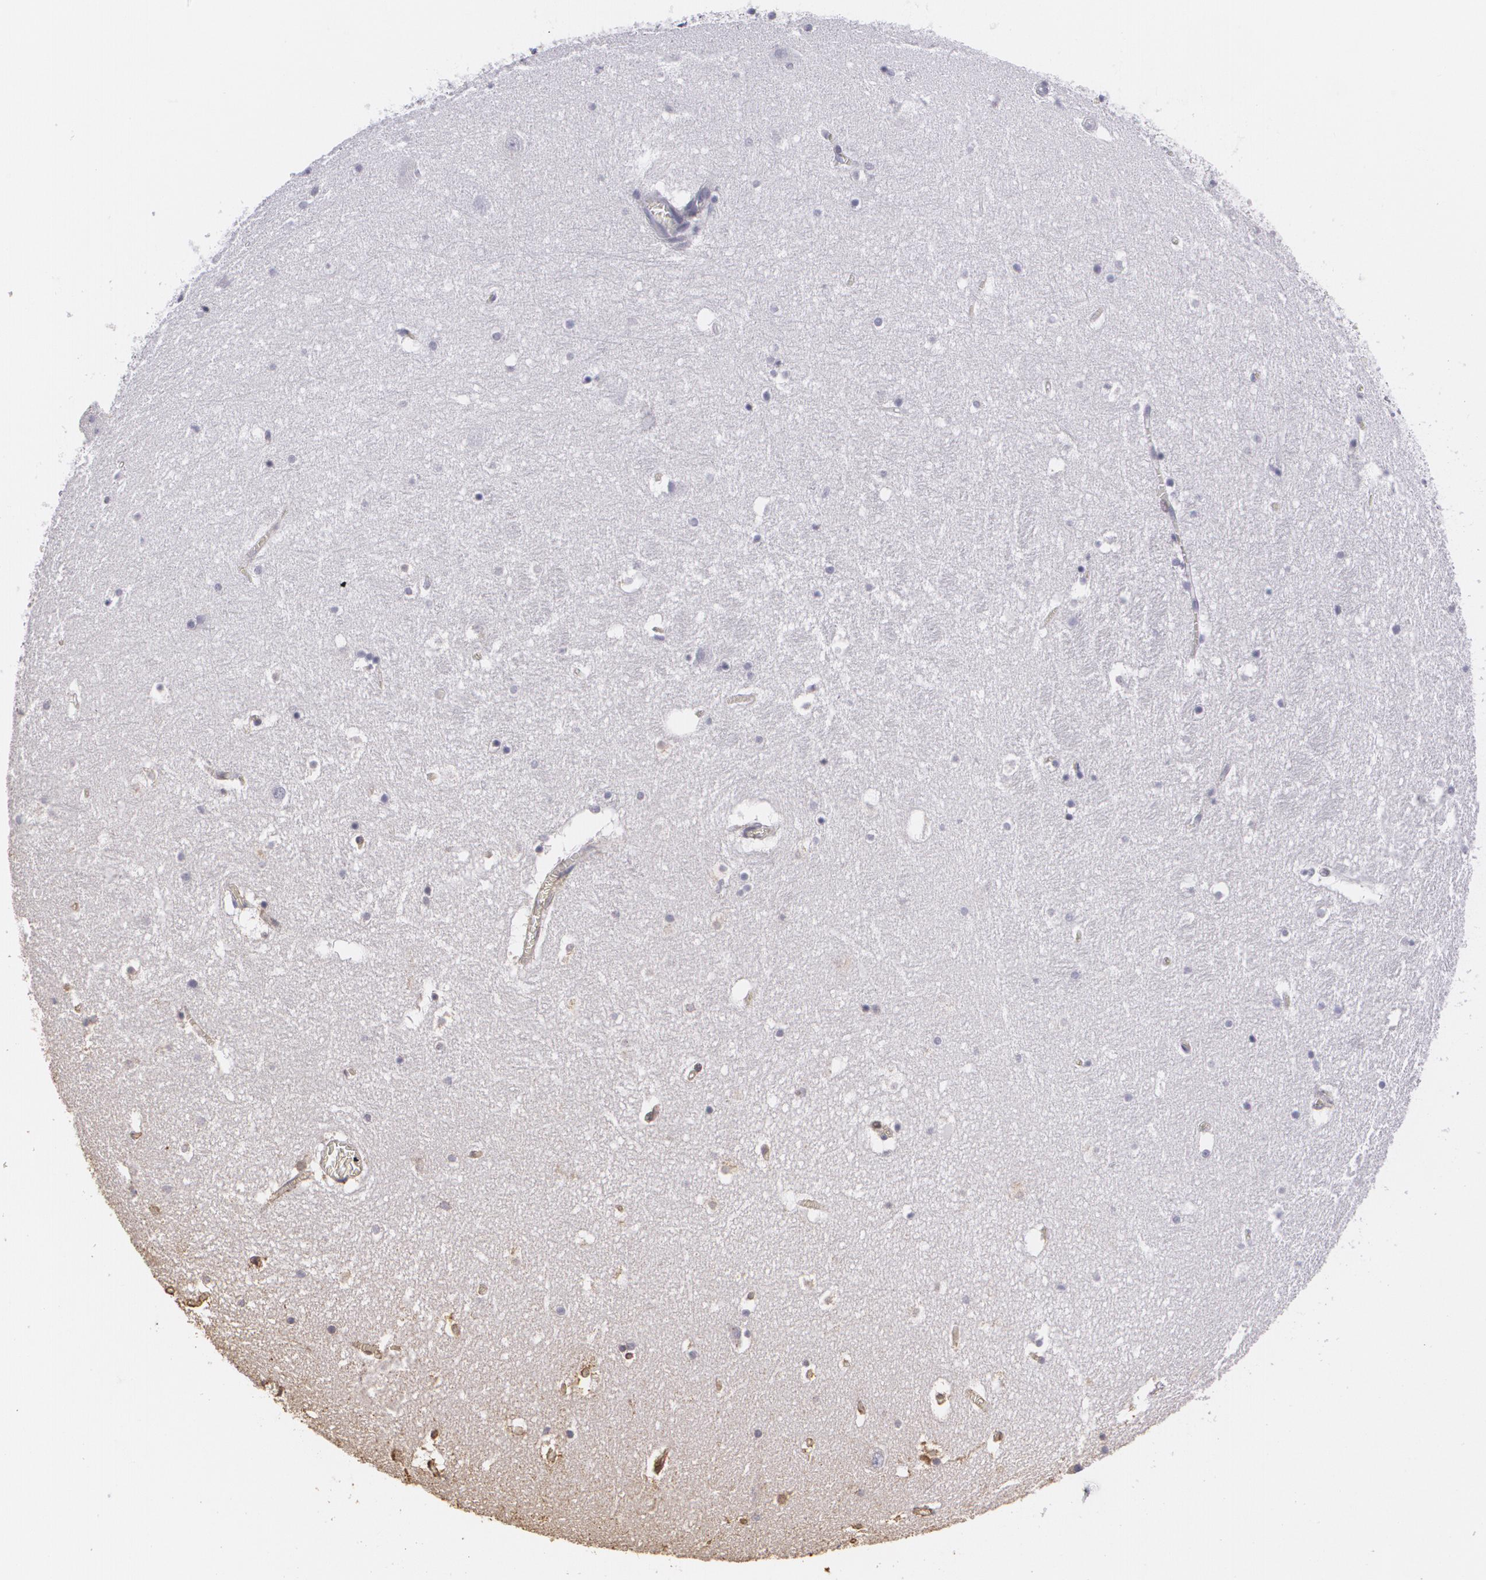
{"staining": {"intensity": "weak", "quantity": "25%-75%", "location": "cytoplasmic/membranous"}, "tissue": "hippocampus", "cell_type": "Glial cells", "image_type": "normal", "snomed": [{"axis": "morphology", "description": "Normal tissue, NOS"}, {"axis": "topography", "description": "Hippocampus"}], "caption": "A low amount of weak cytoplasmic/membranous staining is appreciated in about 25%-75% of glial cells in benign hippocampus.", "gene": "CYB5R3", "patient": {"sex": "male", "age": 45}}